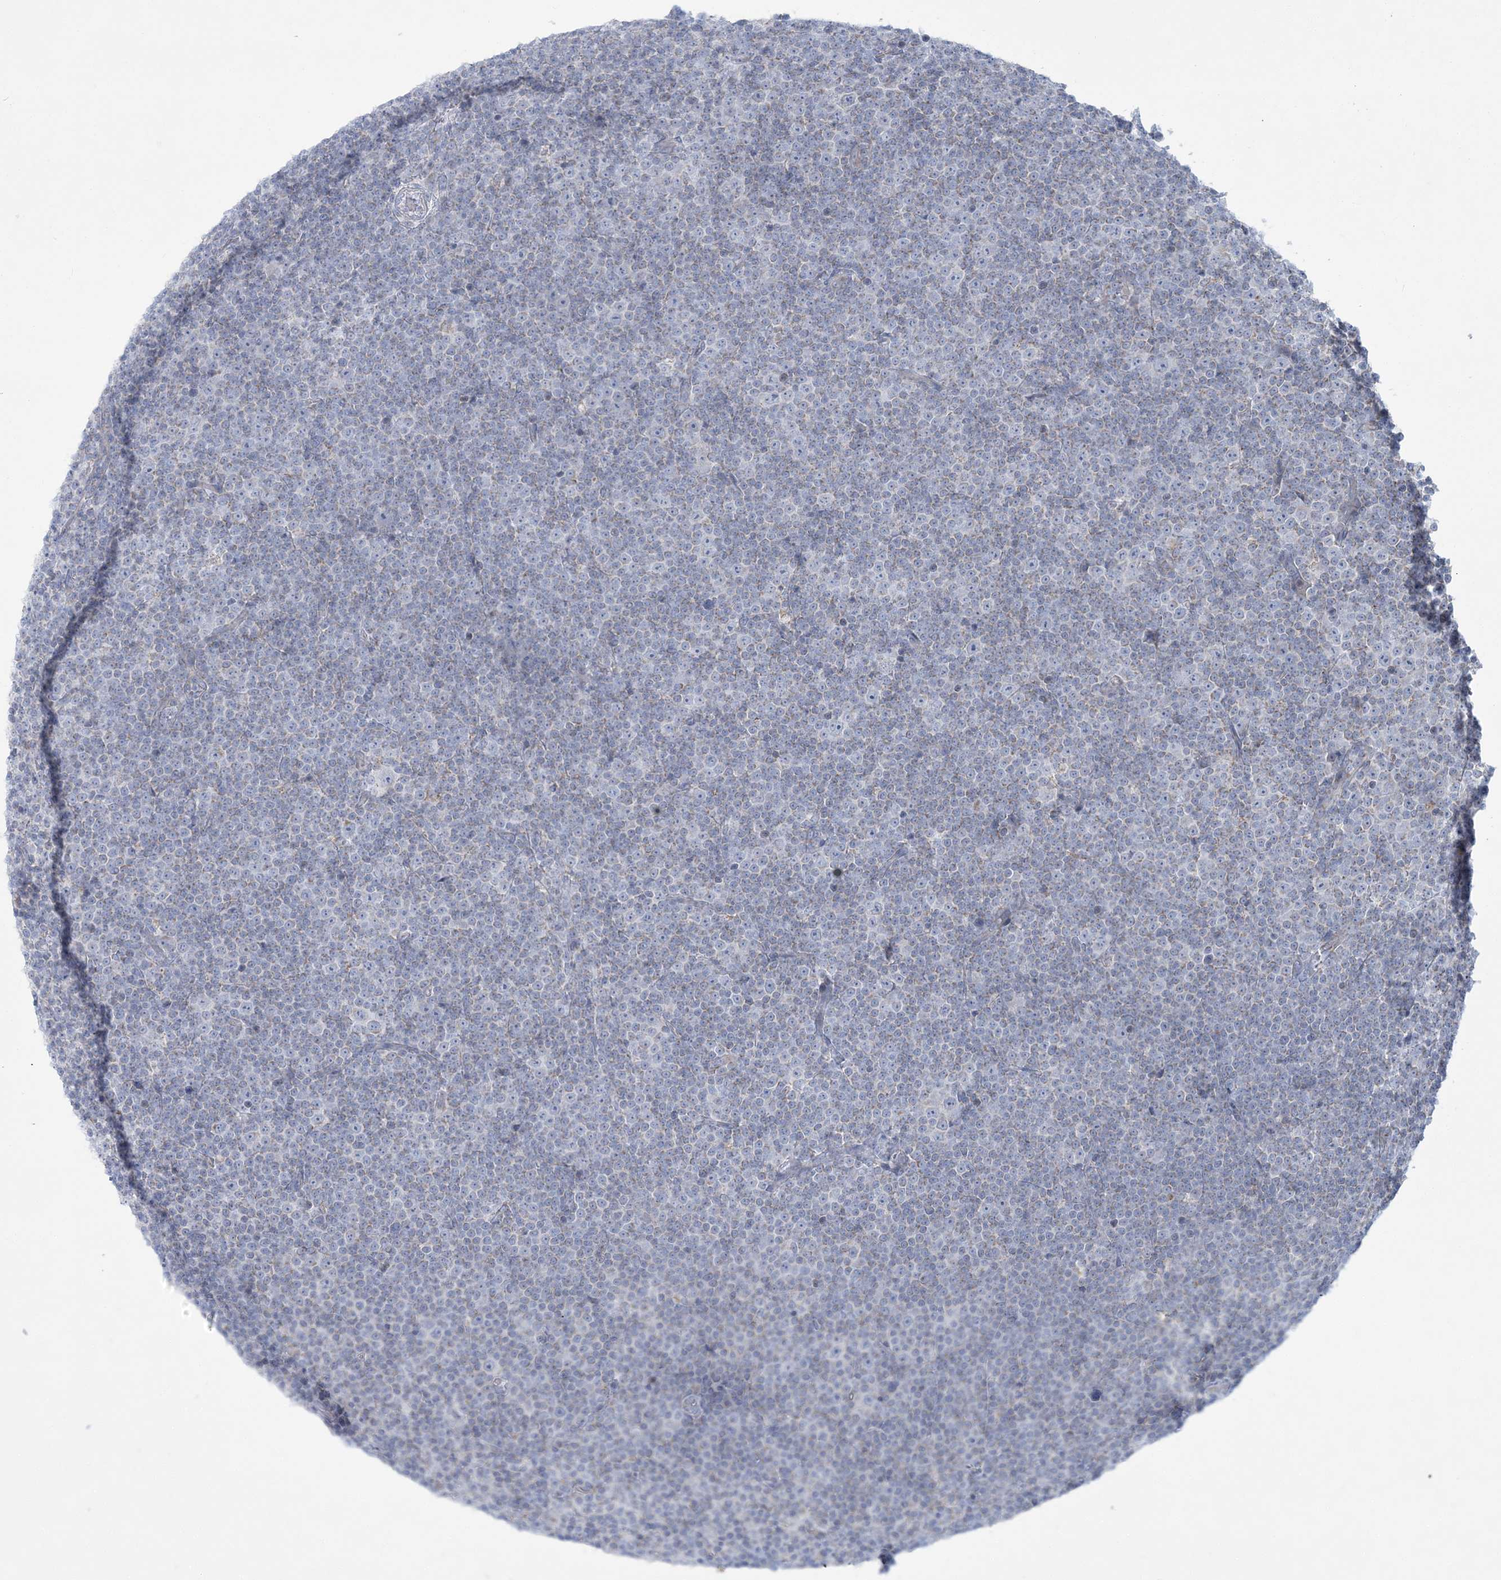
{"staining": {"intensity": "negative", "quantity": "none", "location": "none"}, "tissue": "lymphoma", "cell_type": "Tumor cells", "image_type": "cancer", "snomed": [{"axis": "morphology", "description": "Malignant lymphoma, non-Hodgkin's type, Low grade"}, {"axis": "topography", "description": "Lymph node"}], "caption": "An immunohistochemistry micrograph of lymphoma is shown. There is no staining in tumor cells of lymphoma.", "gene": "TBC1D7", "patient": {"sex": "female", "age": 67}}